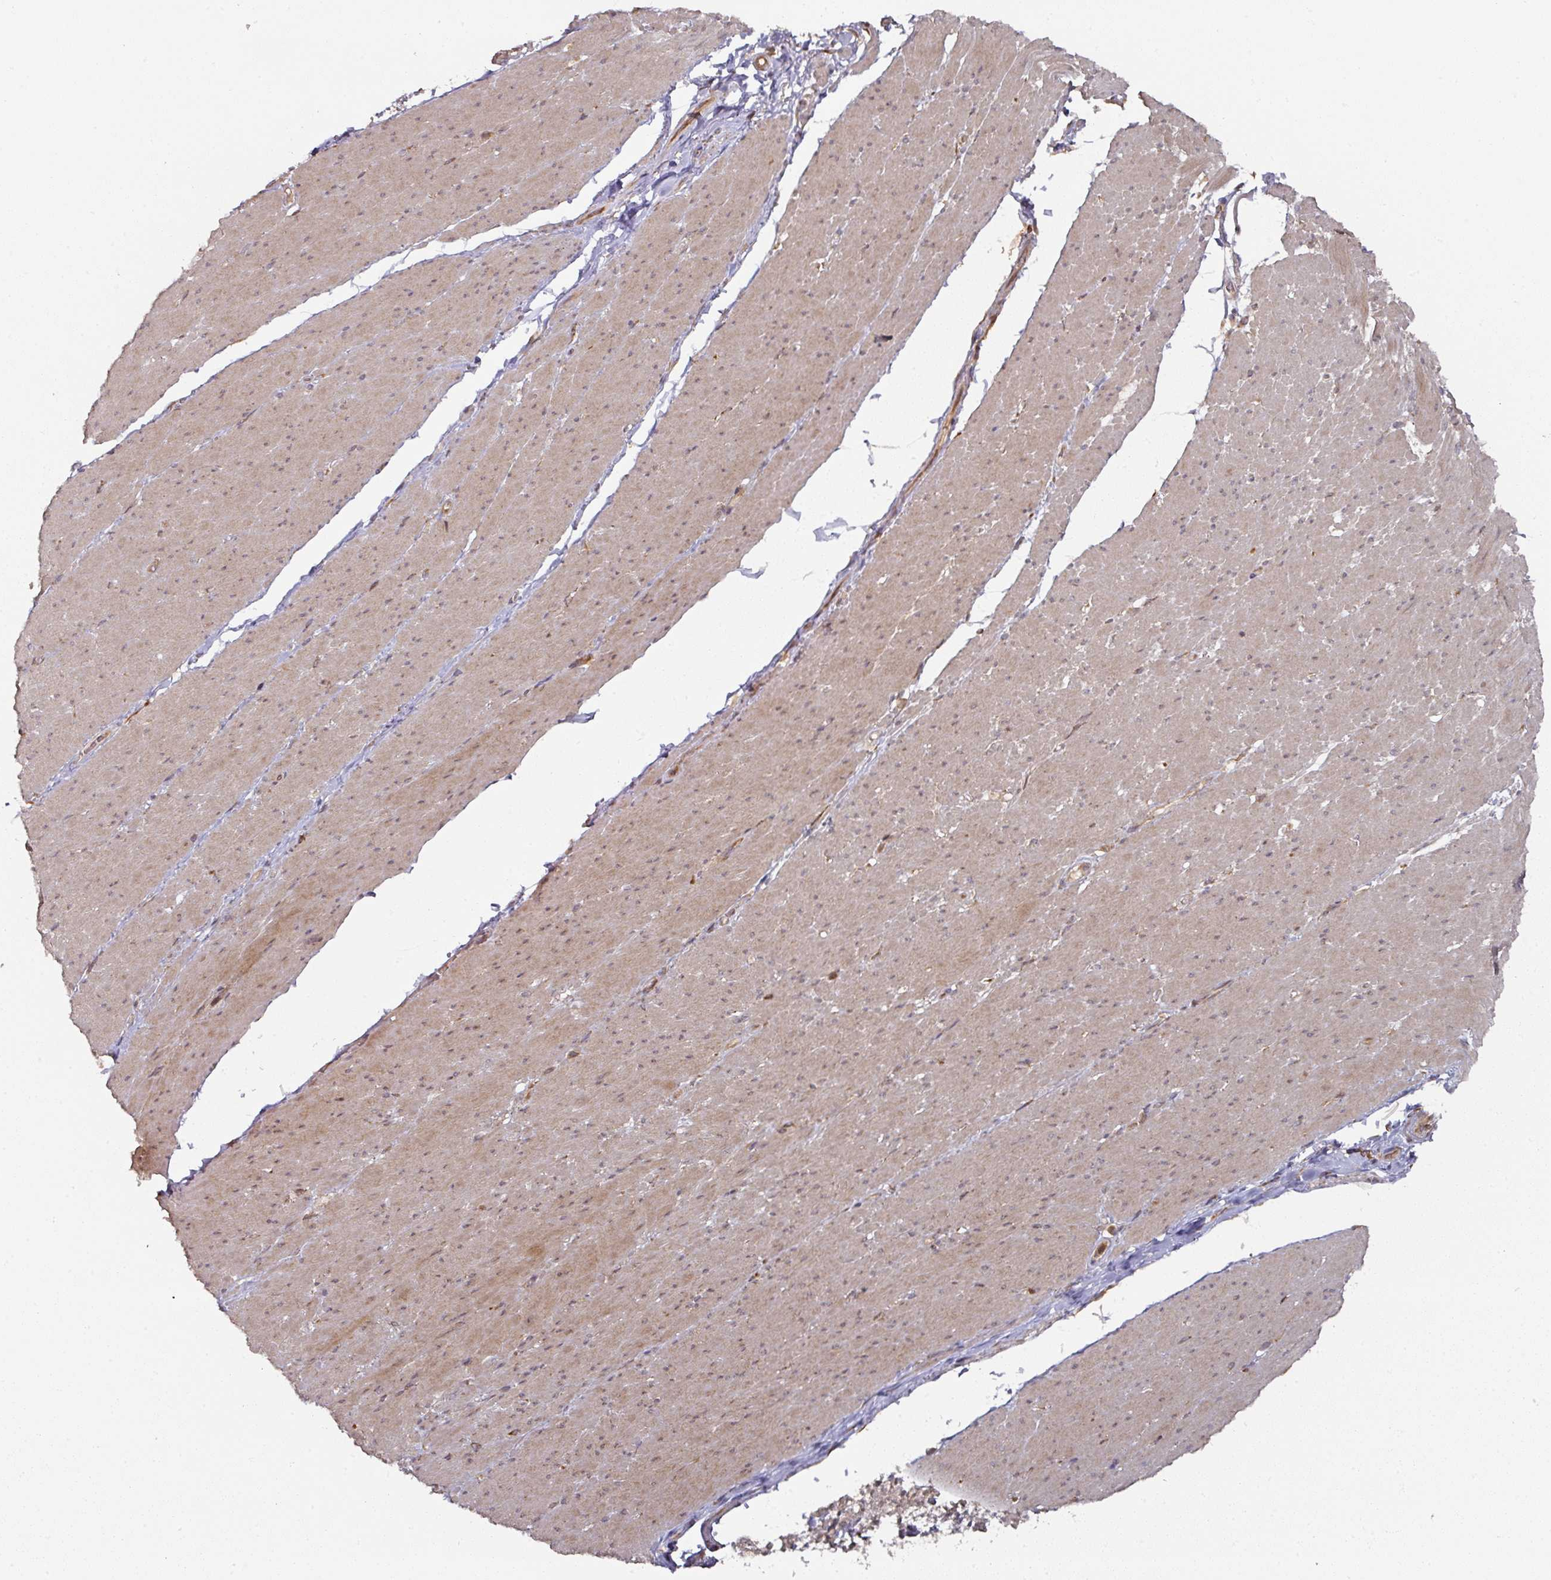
{"staining": {"intensity": "moderate", "quantity": "25%-75%", "location": "cytoplasmic/membranous"}, "tissue": "smooth muscle", "cell_type": "Smooth muscle cells", "image_type": "normal", "snomed": [{"axis": "morphology", "description": "Normal tissue, NOS"}, {"axis": "topography", "description": "Smooth muscle"}, {"axis": "topography", "description": "Rectum"}], "caption": "Immunohistochemistry (IHC) image of benign smooth muscle stained for a protein (brown), which displays medium levels of moderate cytoplasmic/membranous positivity in about 25%-75% of smooth muscle cells.", "gene": "CEP95", "patient": {"sex": "male", "age": 53}}